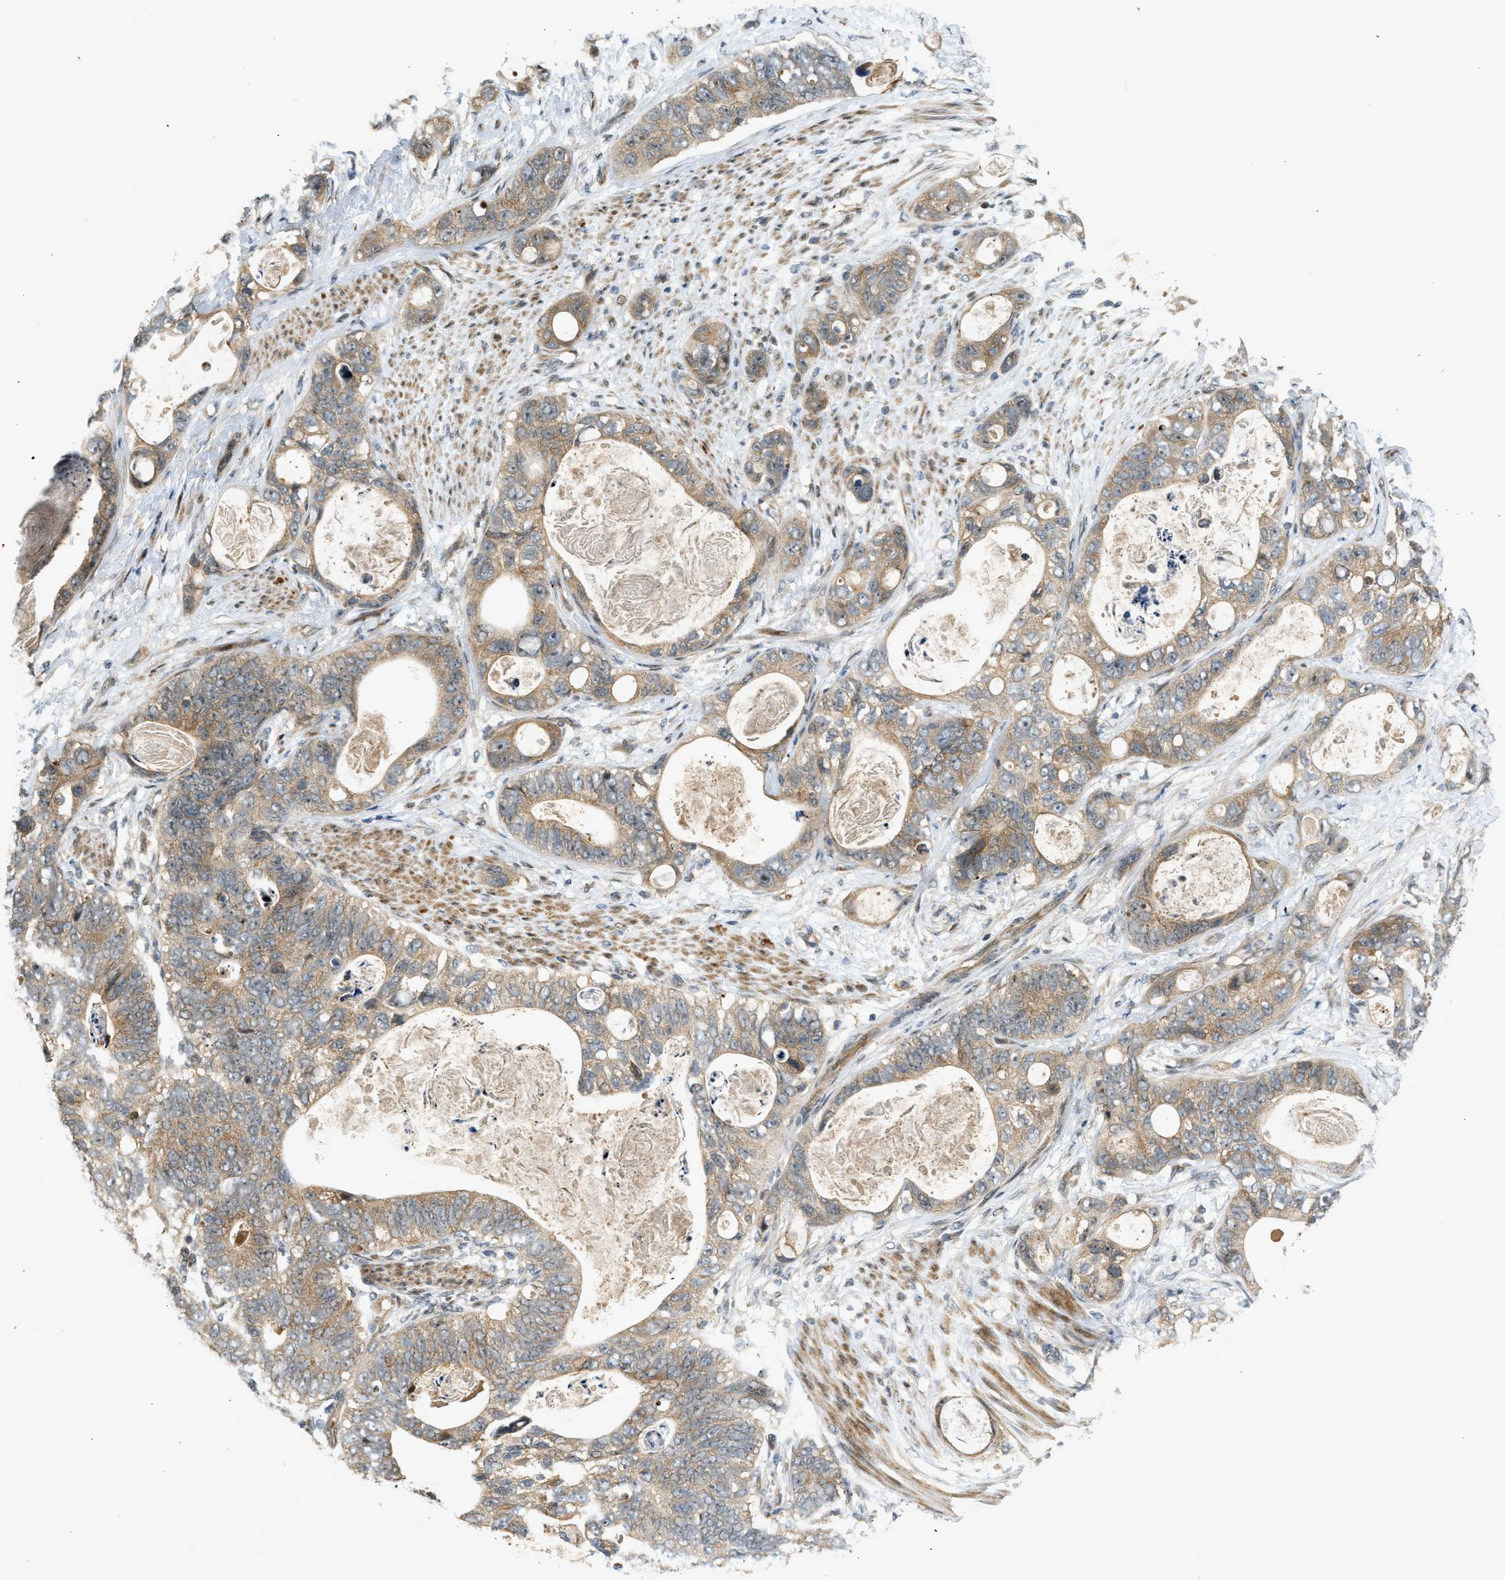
{"staining": {"intensity": "moderate", "quantity": ">75%", "location": "cytoplasmic/membranous"}, "tissue": "stomach cancer", "cell_type": "Tumor cells", "image_type": "cancer", "snomed": [{"axis": "morphology", "description": "Normal tissue, NOS"}, {"axis": "morphology", "description": "Adenocarcinoma, NOS"}, {"axis": "topography", "description": "Stomach"}], "caption": "A brown stain labels moderate cytoplasmic/membranous positivity of a protein in stomach cancer (adenocarcinoma) tumor cells.", "gene": "TRAPPC14", "patient": {"sex": "female", "age": 89}}